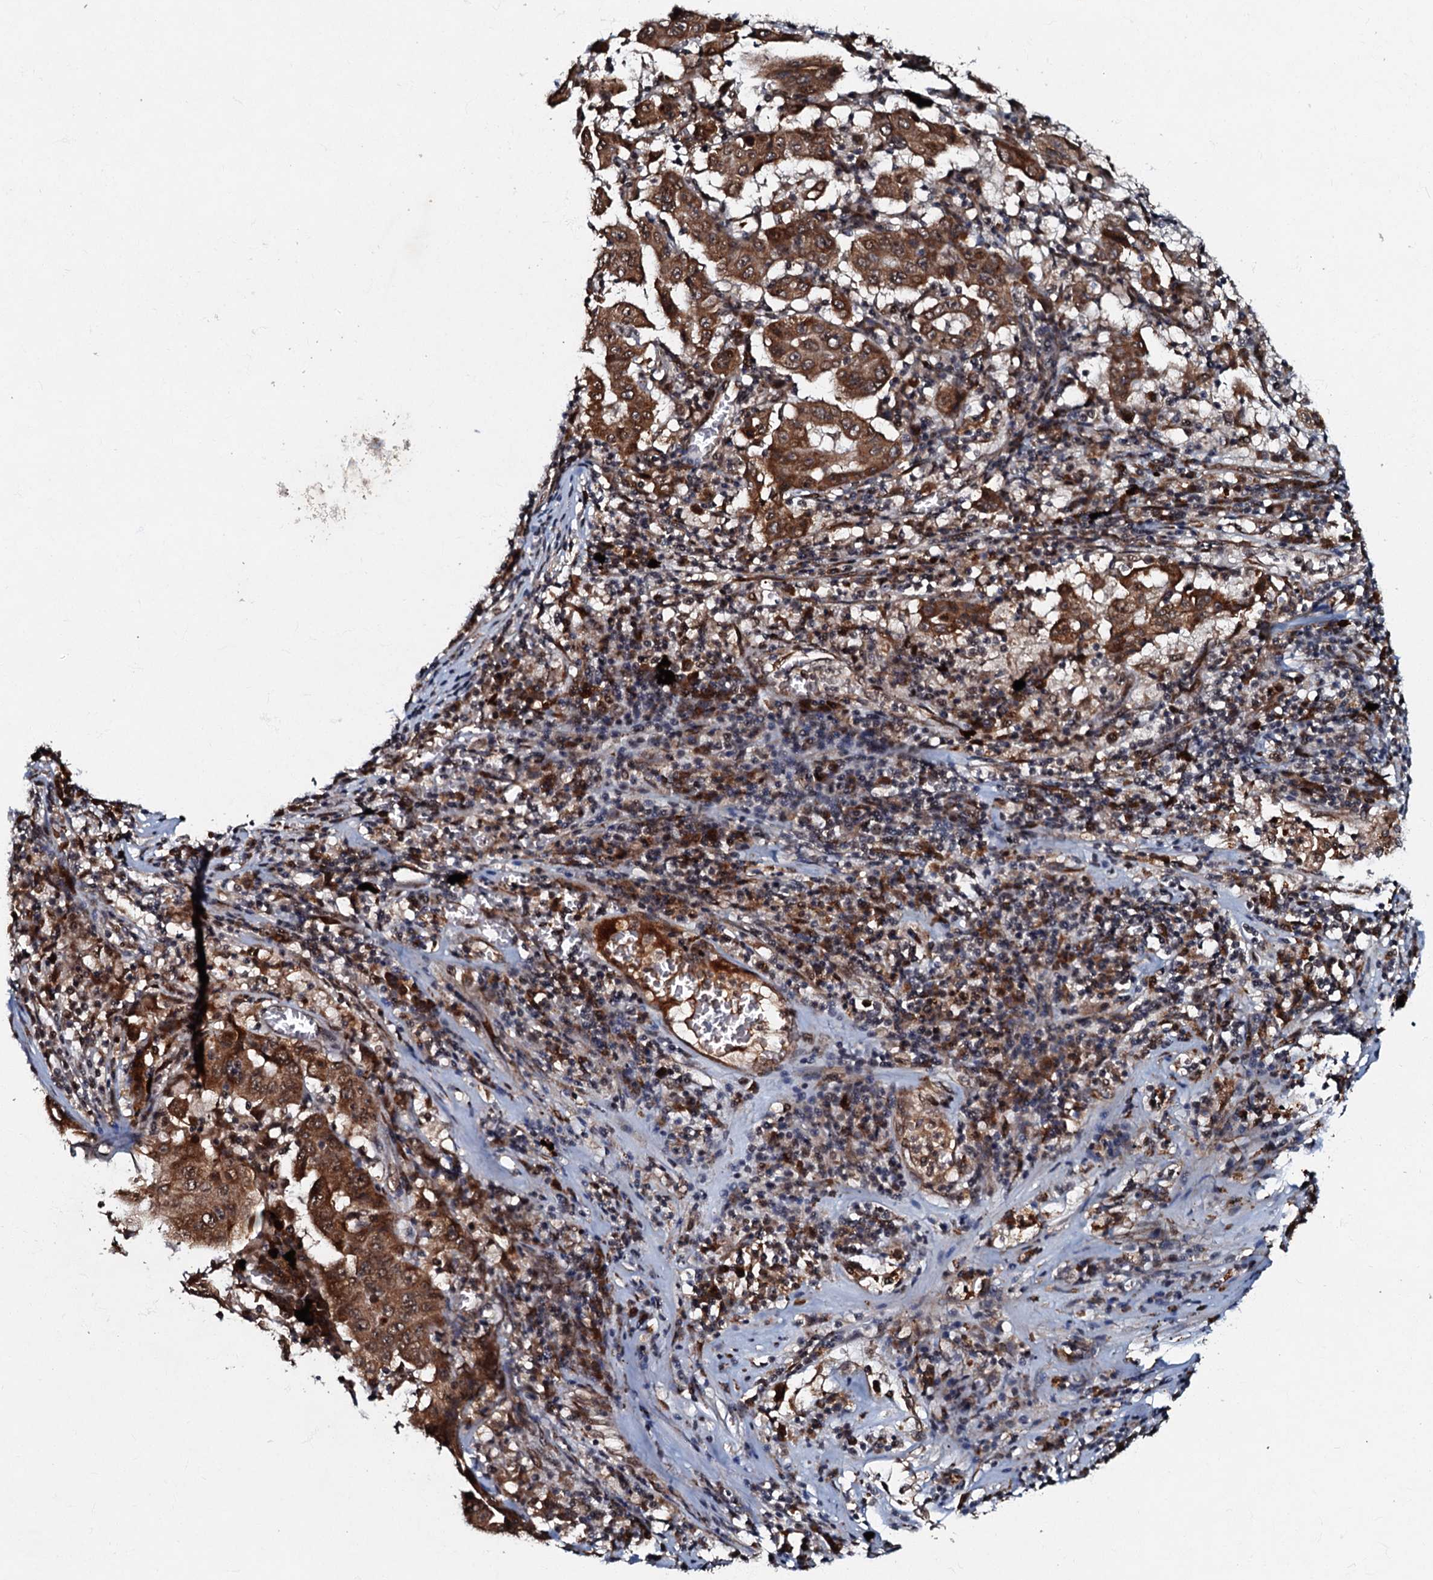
{"staining": {"intensity": "strong", "quantity": ">75%", "location": "cytoplasmic/membranous,nuclear"}, "tissue": "pancreatic cancer", "cell_type": "Tumor cells", "image_type": "cancer", "snomed": [{"axis": "morphology", "description": "Adenocarcinoma, NOS"}, {"axis": "topography", "description": "Pancreas"}], "caption": "Brown immunohistochemical staining in human adenocarcinoma (pancreatic) demonstrates strong cytoplasmic/membranous and nuclear positivity in approximately >75% of tumor cells. The protein of interest is stained brown, and the nuclei are stained in blue (DAB IHC with brightfield microscopy, high magnification).", "gene": "C18orf32", "patient": {"sex": "male", "age": 63}}